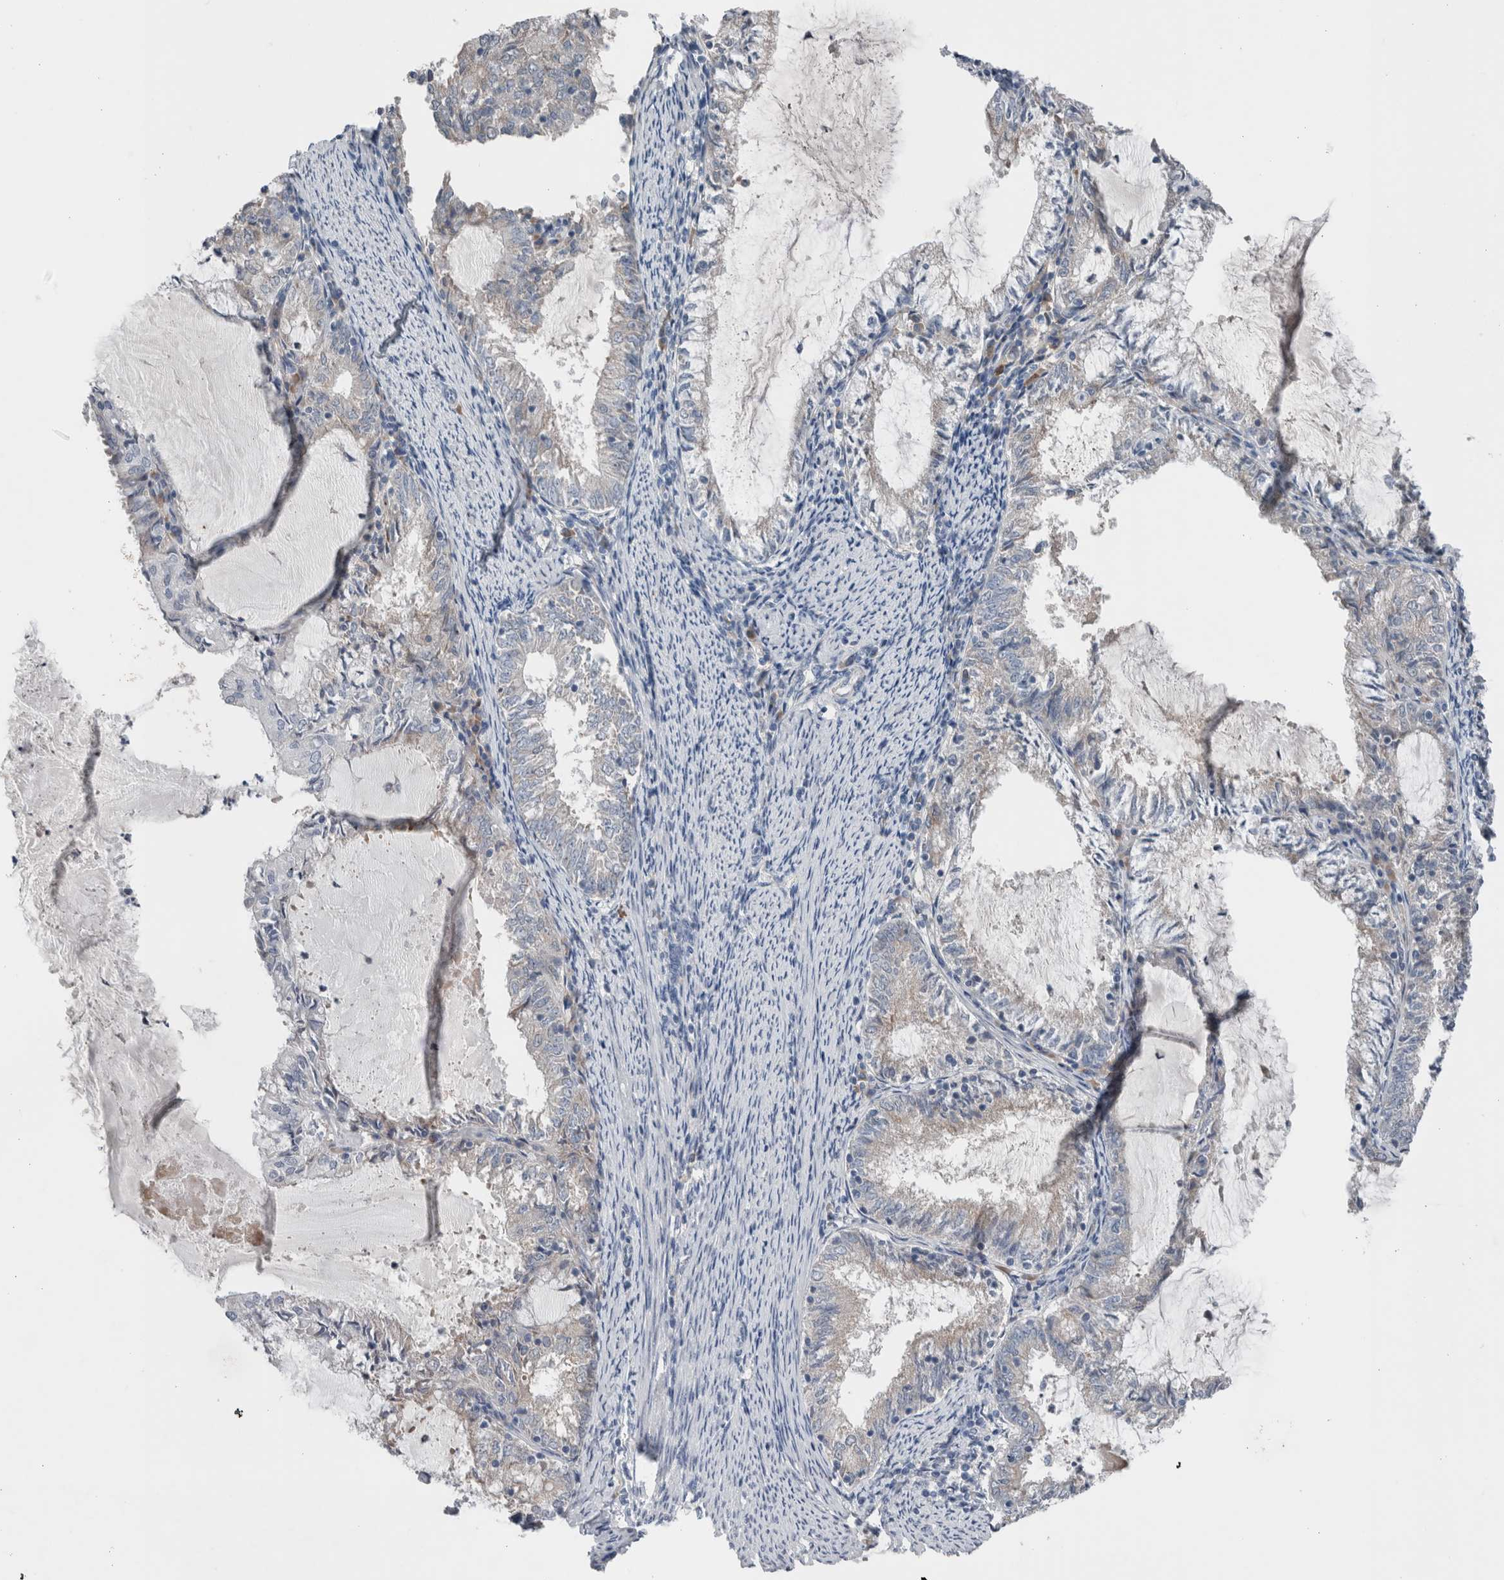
{"staining": {"intensity": "negative", "quantity": "none", "location": "none"}, "tissue": "endometrial cancer", "cell_type": "Tumor cells", "image_type": "cancer", "snomed": [{"axis": "morphology", "description": "Adenocarcinoma, NOS"}, {"axis": "topography", "description": "Endometrium"}], "caption": "Immunohistochemical staining of endometrial cancer (adenocarcinoma) reveals no significant expression in tumor cells.", "gene": "CRNN", "patient": {"sex": "female", "age": 57}}